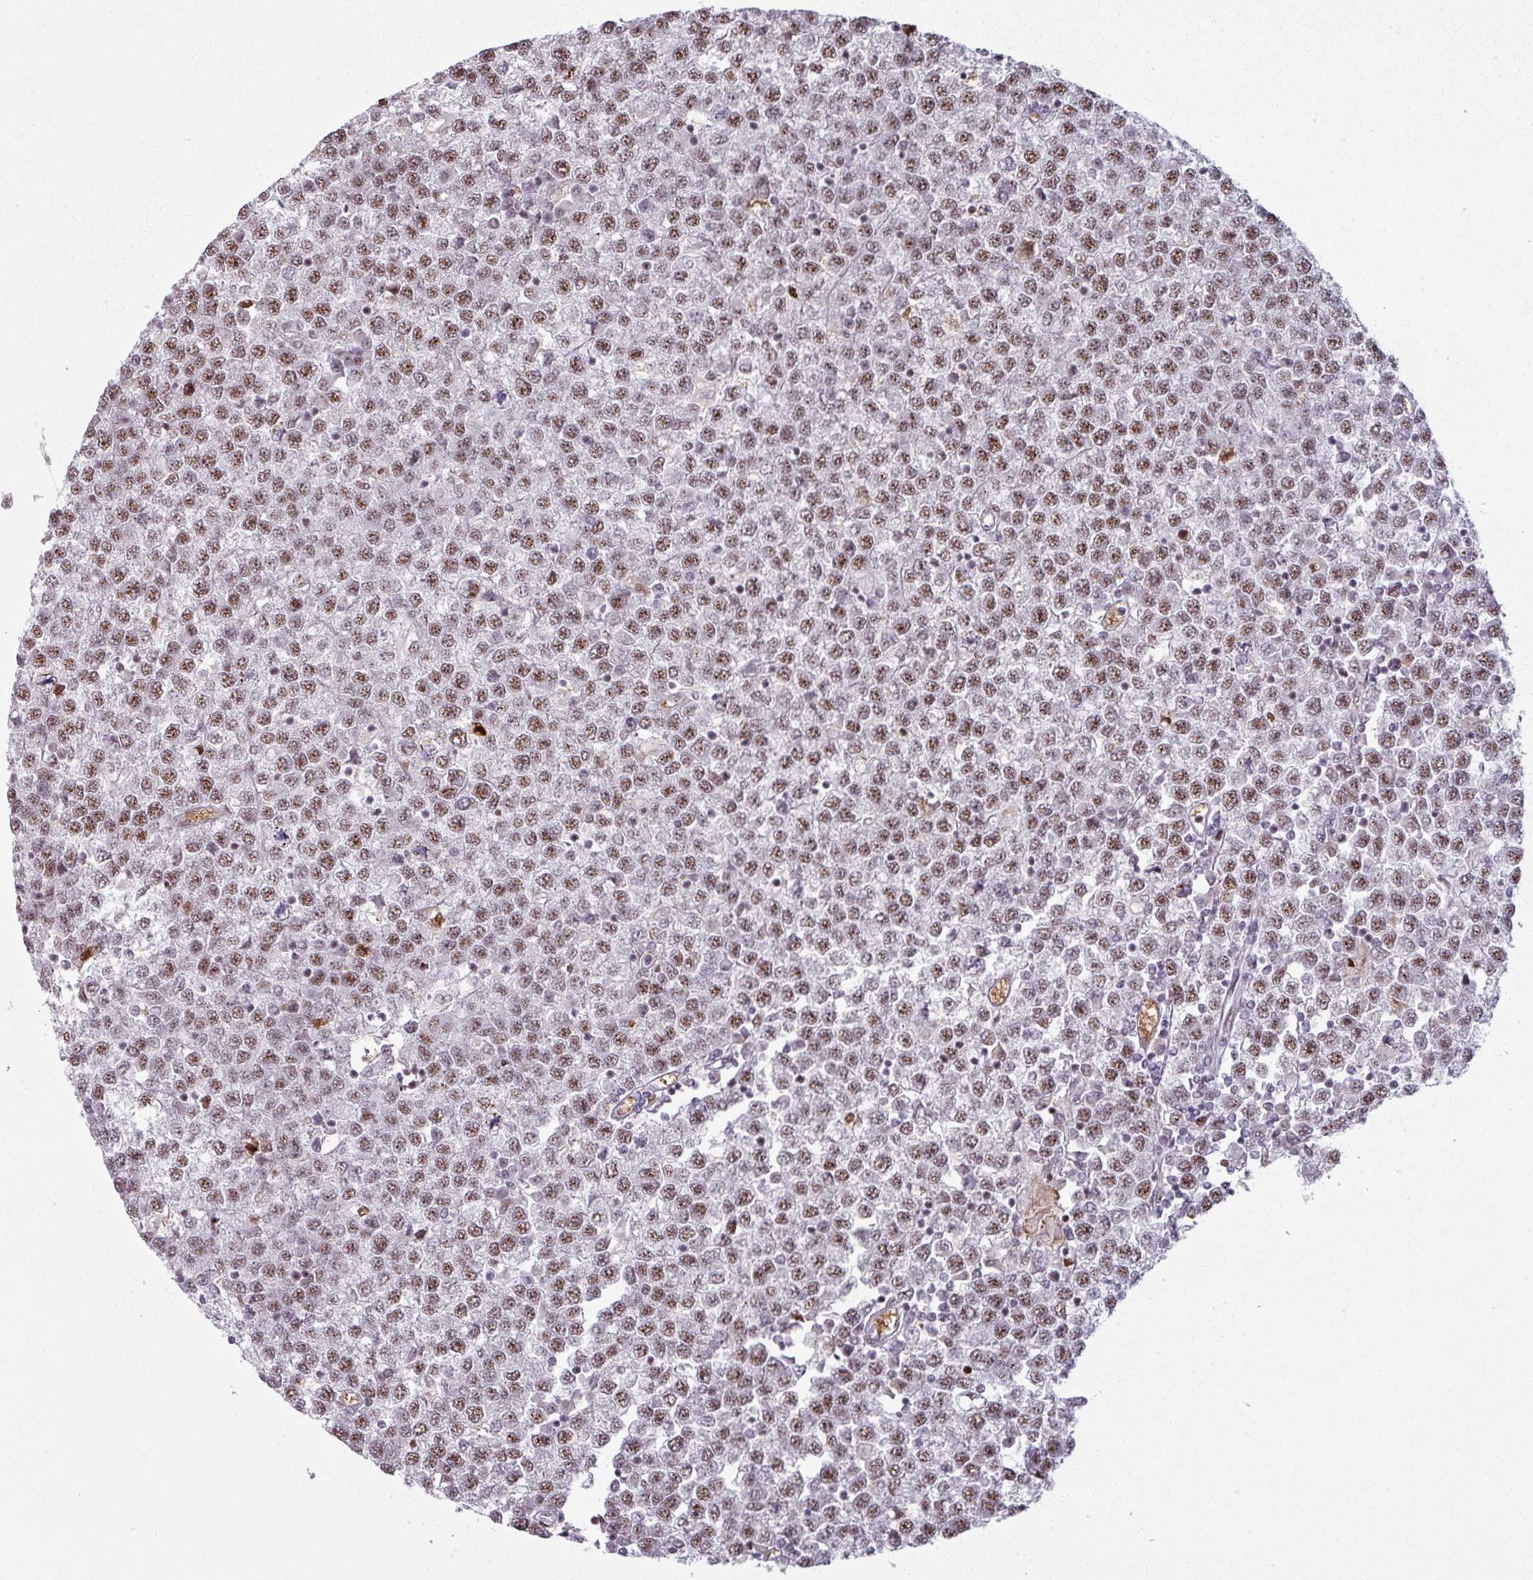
{"staining": {"intensity": "moderate", "quantity": ">75%", "location": "nuclear"}, "tissue": "testis cancer", "cell_type": "Tumor cells", "image_type": "cancer", "snomed": [{"axis": "morphology", "description": "Seminoma, NOS"}, {"axis": "topography", "description": "Testis"}], "caption": "Immunohistochemistry (IHC) (DAB (3,3'-diaminobenzidine)) staining of human testis cancer demonstrates moderate nuclear protein staining in approximately >75% of tumor cells.", "gene": "NCOR1", "patient": {"sex": "male", "age": 65}}